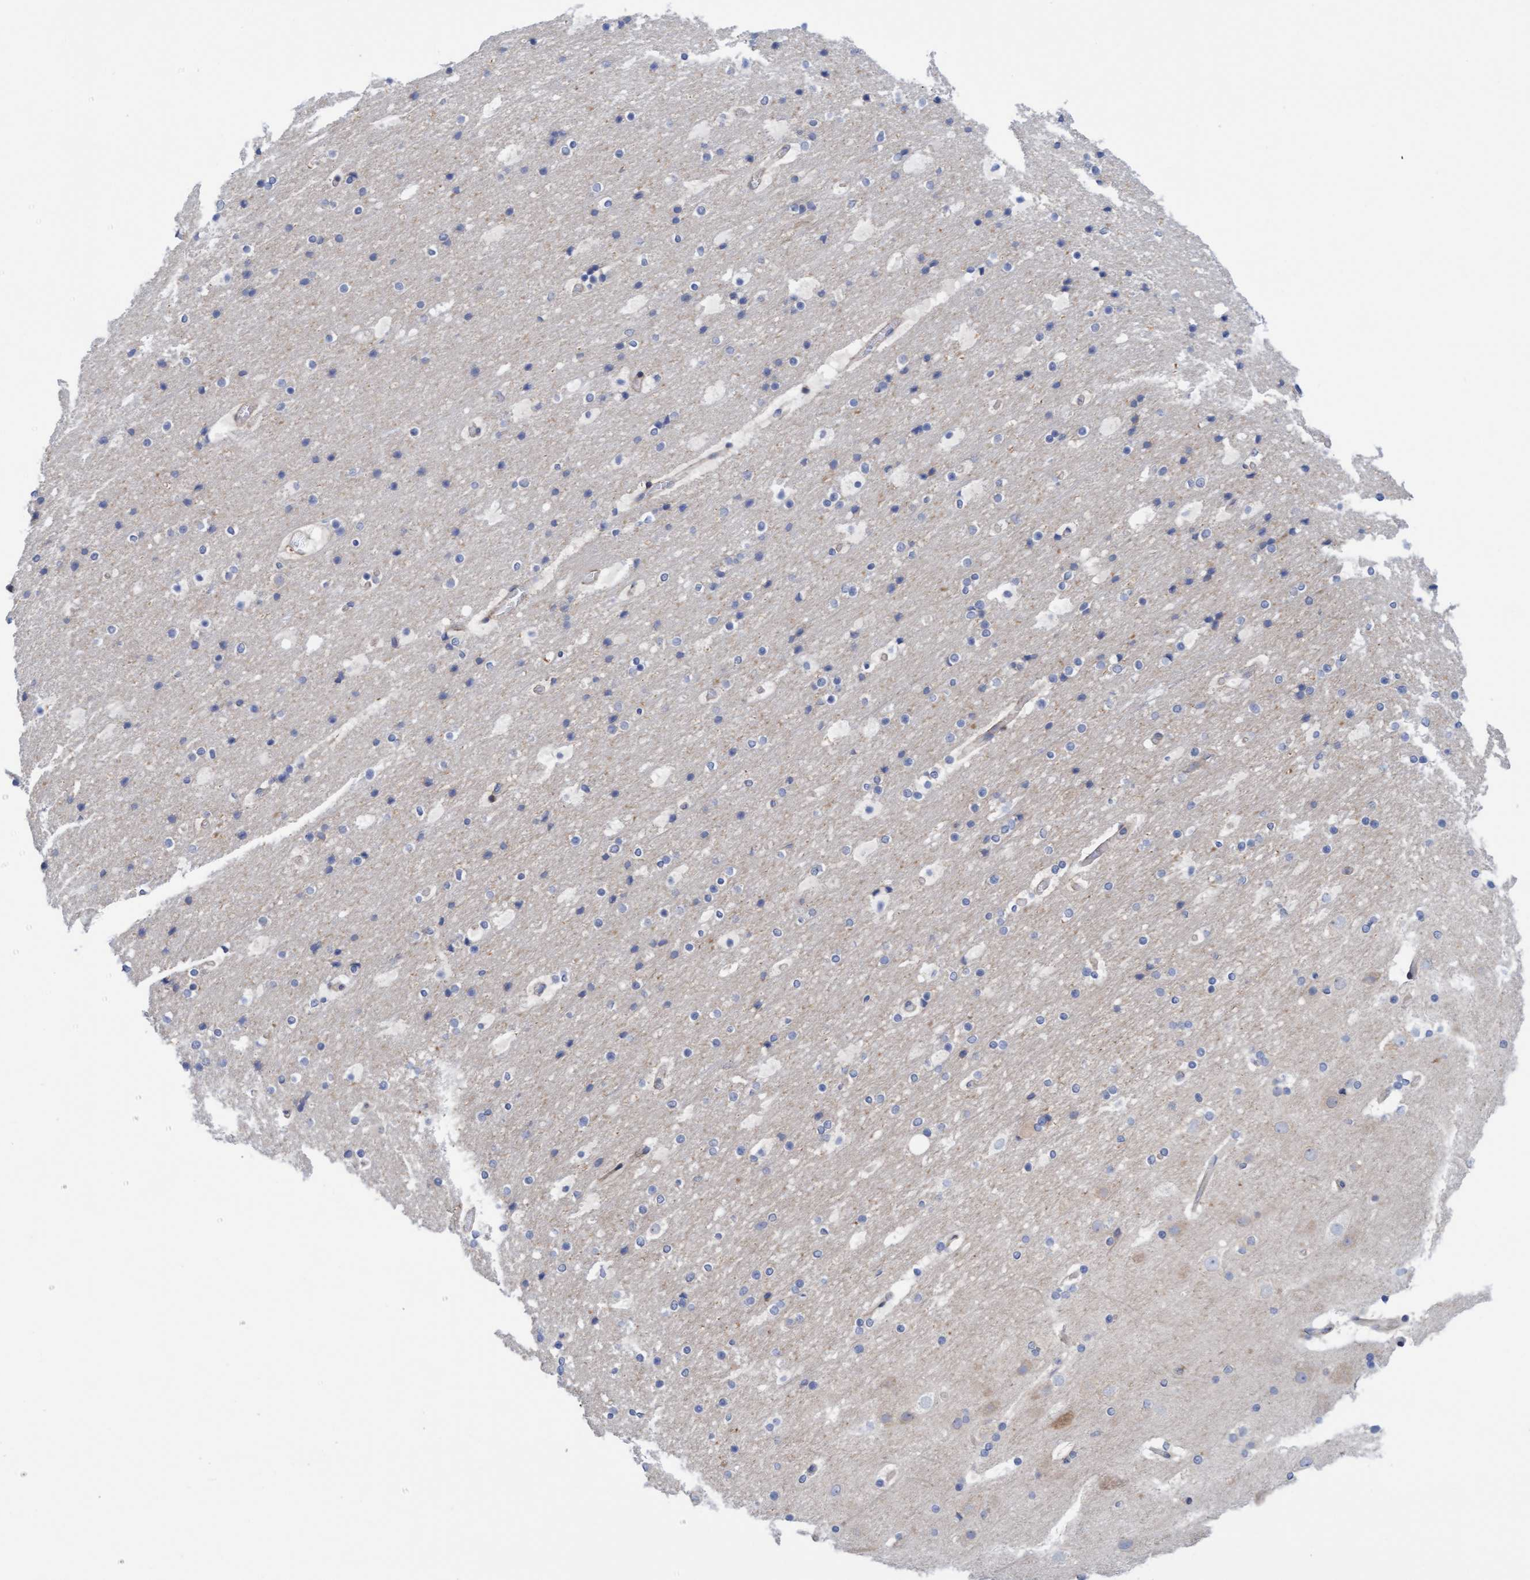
{"staining": {"intensity": "moderate", "quantity": "25%-75%", "location": "cytoplasmic/membranous"}, "tissue": "cerebral cortex", "cell_type": "Endothelial cells", "image_type": "normal", "snomed": [{"axis": "morphology", "description": "Normal tissue, NOS"}, {"axis": "topography", "description": "Cerebral cortex"}], "caption": "DAB immunohistochemical staining of unremarkable cerebral cortex exhibits moderate cytoplasmic/membranous protein positivity in about 25%-75% of endothelial cells. (IHC, brightfield microscopy, high magnification).", "gene": "CDK5RAP3", "patient": {"sex": "male", "age": 57}}